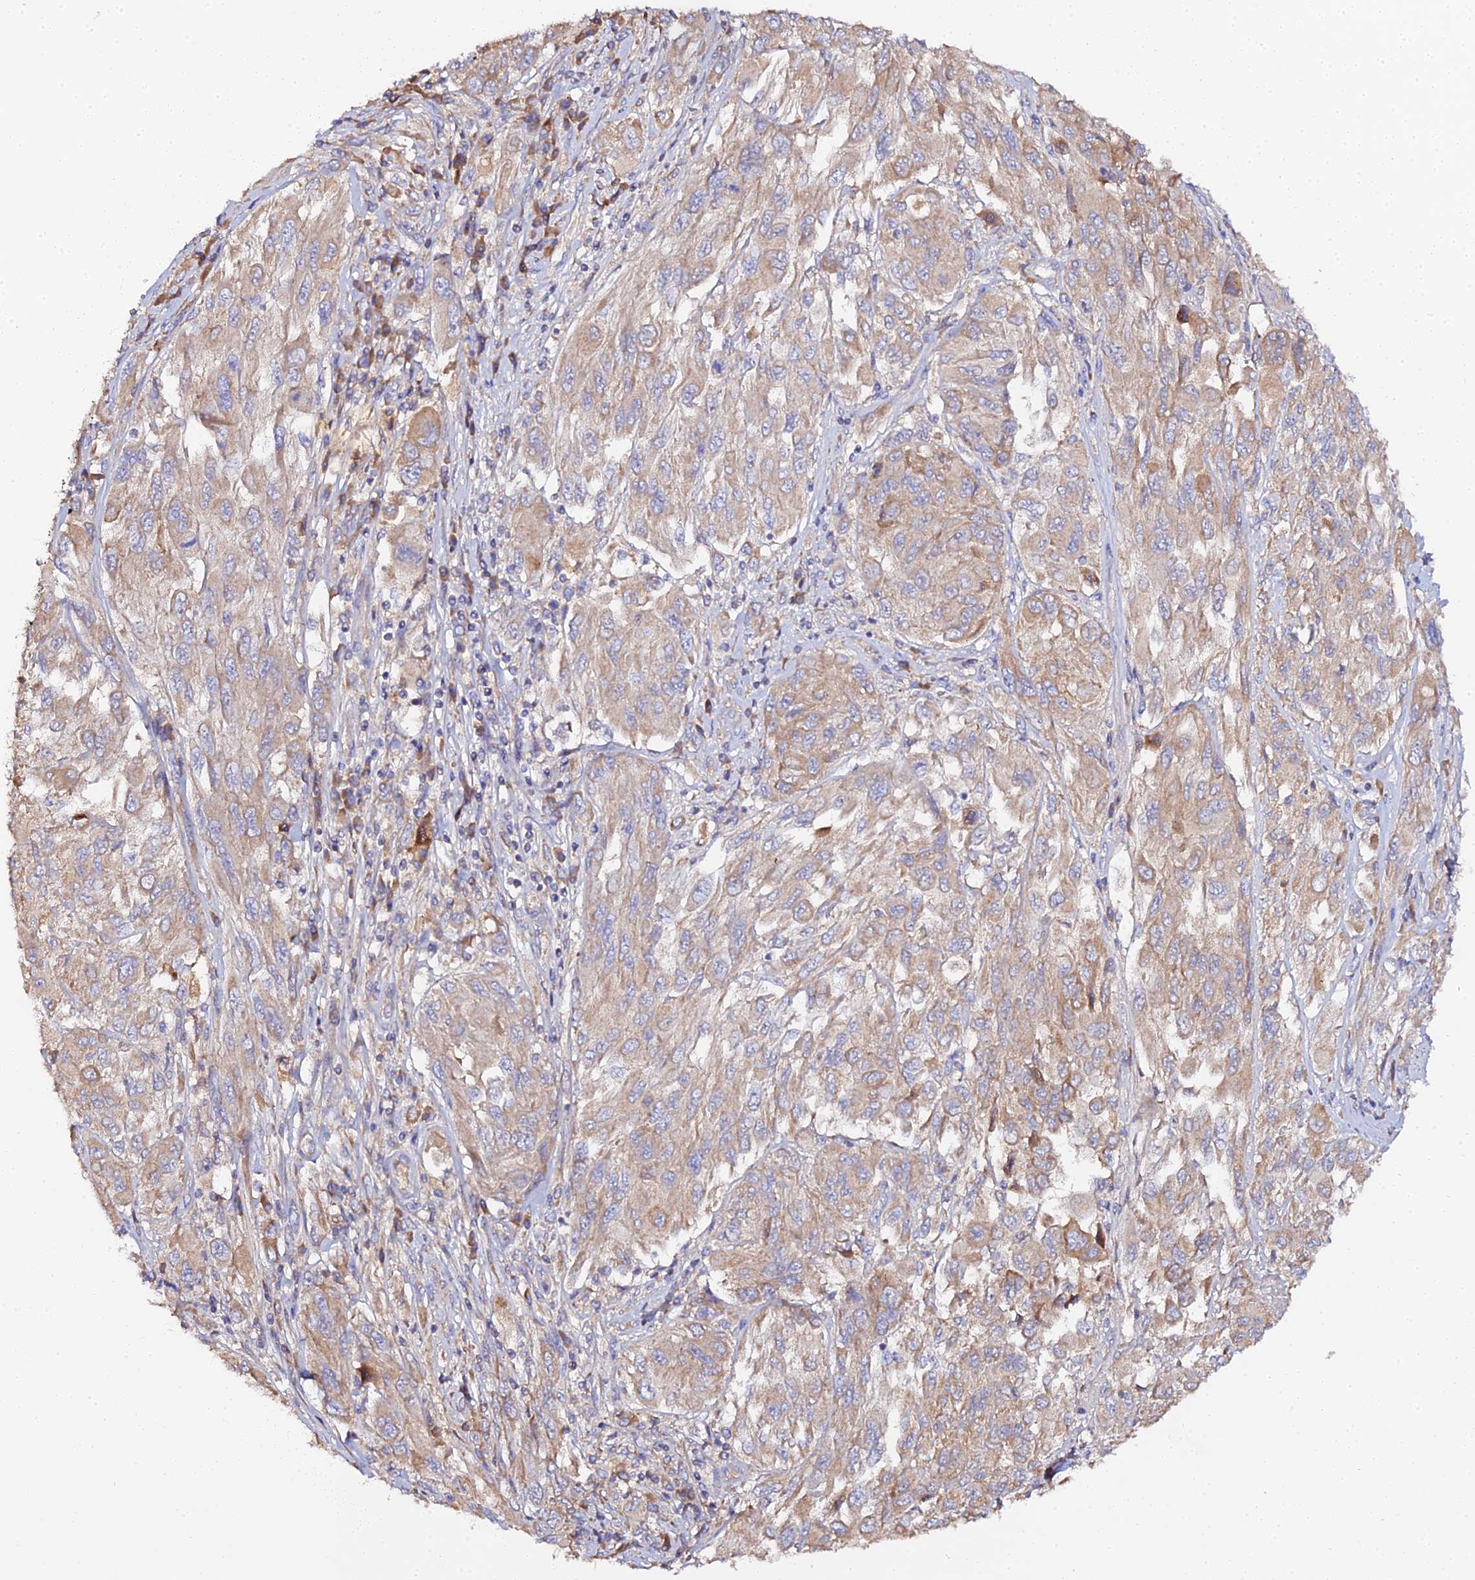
{"staining": {"intensity": "moderate", "quantity": ">75%", "location": "cytoplasmic/membranous"}, "tissue": "melanoma", "cell_type": "Tumor cells", "image_type": "cancer", "snomed": [{"axis": "morphology", "description": "Malignant melanoma, NOS"}, {"axis": "topography", "description": "Skin"}], "caption": "Immunohistochemistry photomicrograph of human malignant melanoma stained for a protein (brown), which reveals medium levels of moderate cytoplasmic/membranous staining in approximately >75% of tumor cells.", "gene": "SCX", "patient": {"sex": "female", "age": 91}}